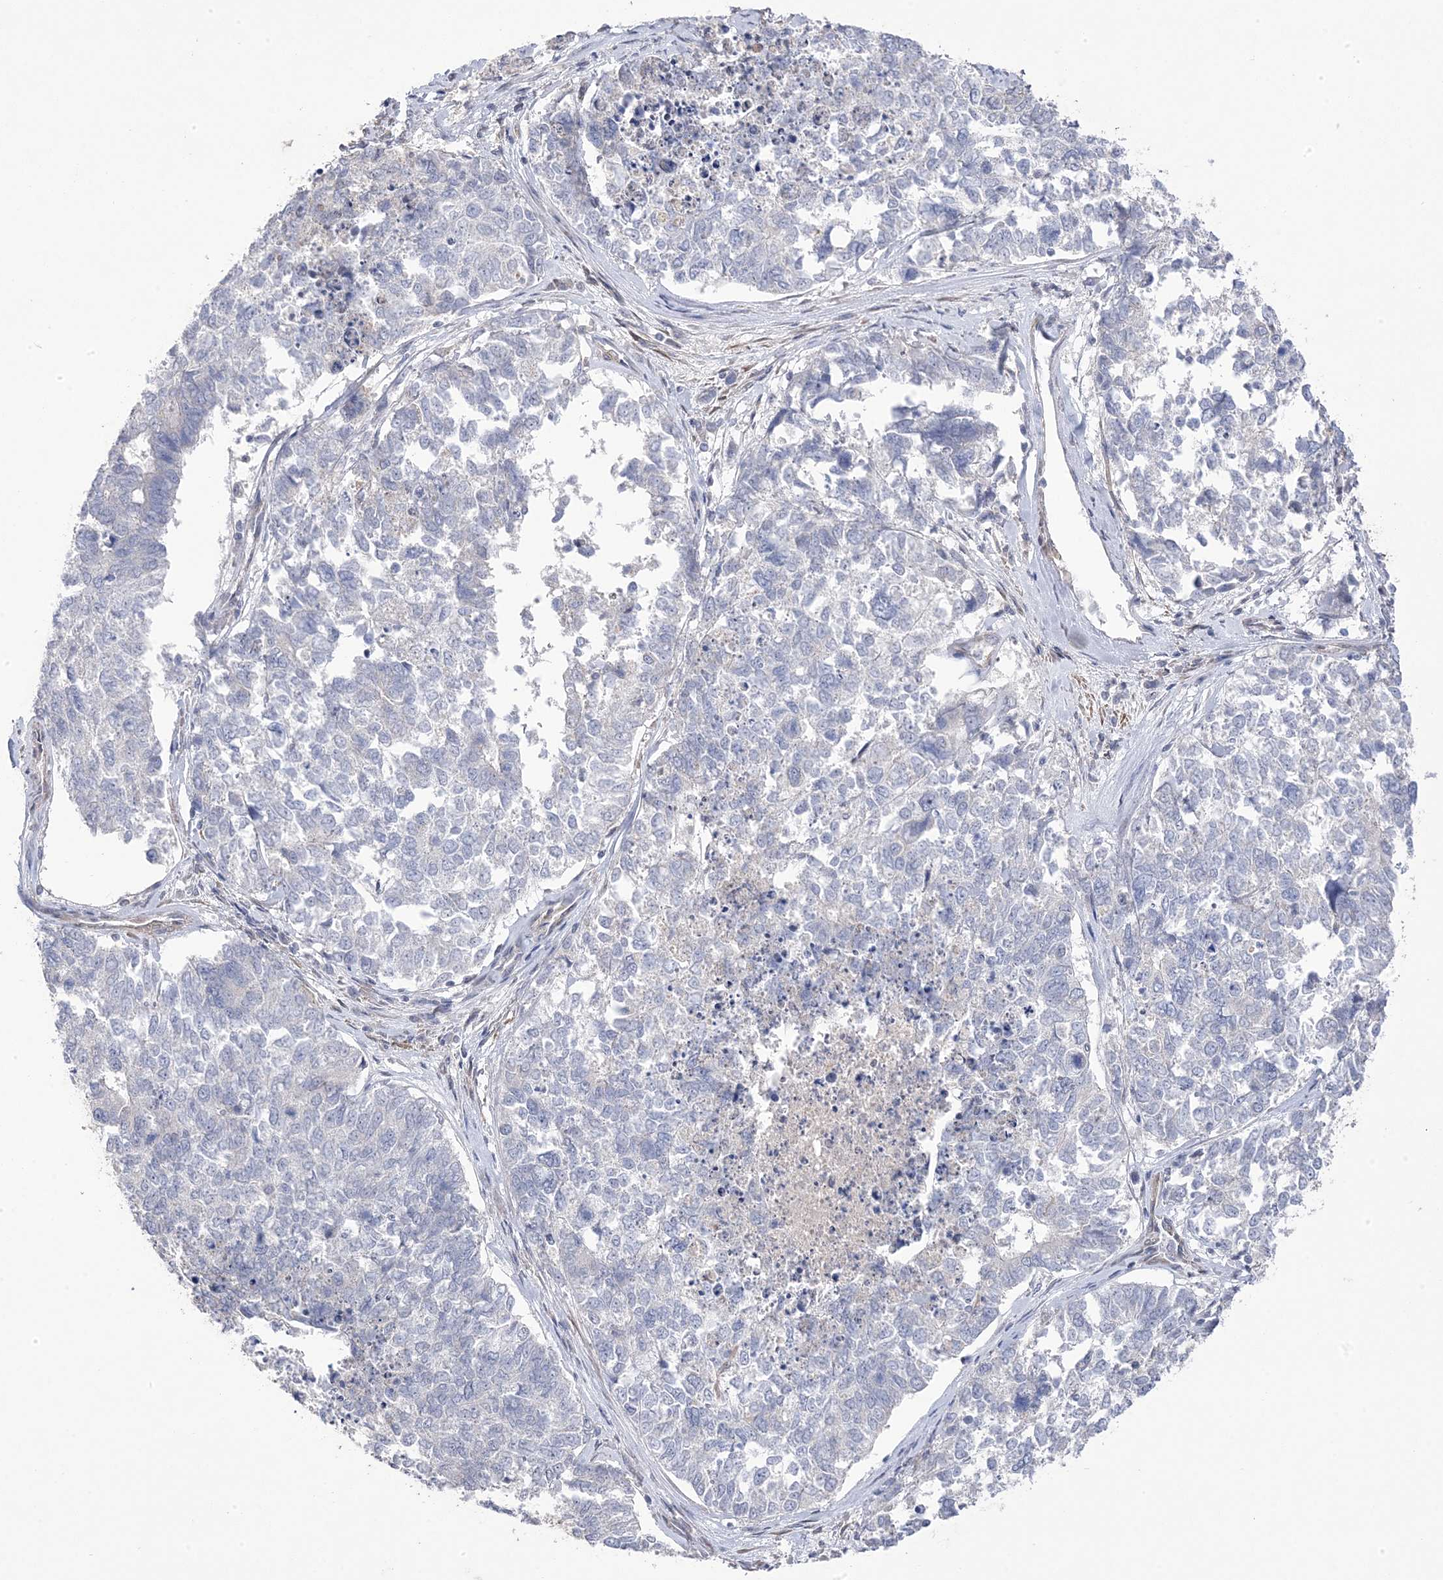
{"staining": {"intensity": "negative", "quantity": "none", "location": "none"}, "tissue": "cervical cancer", "cell_type": "Tumor cells", "image_type": "cancer", "snomed": [{"axis": "morphology", "description": "Squamous cell carcinoma, NOS"}, {"axis": "topography", "description": "Cervix"}], "caption": "The immunohistochemistry photomicrograph has no significant expression in tumor cells of cervical cancer (squamous cell carcinoma) tissue. Brightfield microscopy of IHC stained with DAB (brown) and hematoxylin (blue), captured at high magnification.", "gene": "GTPBP6", "patient": {"sex": "female", "age": 63}}